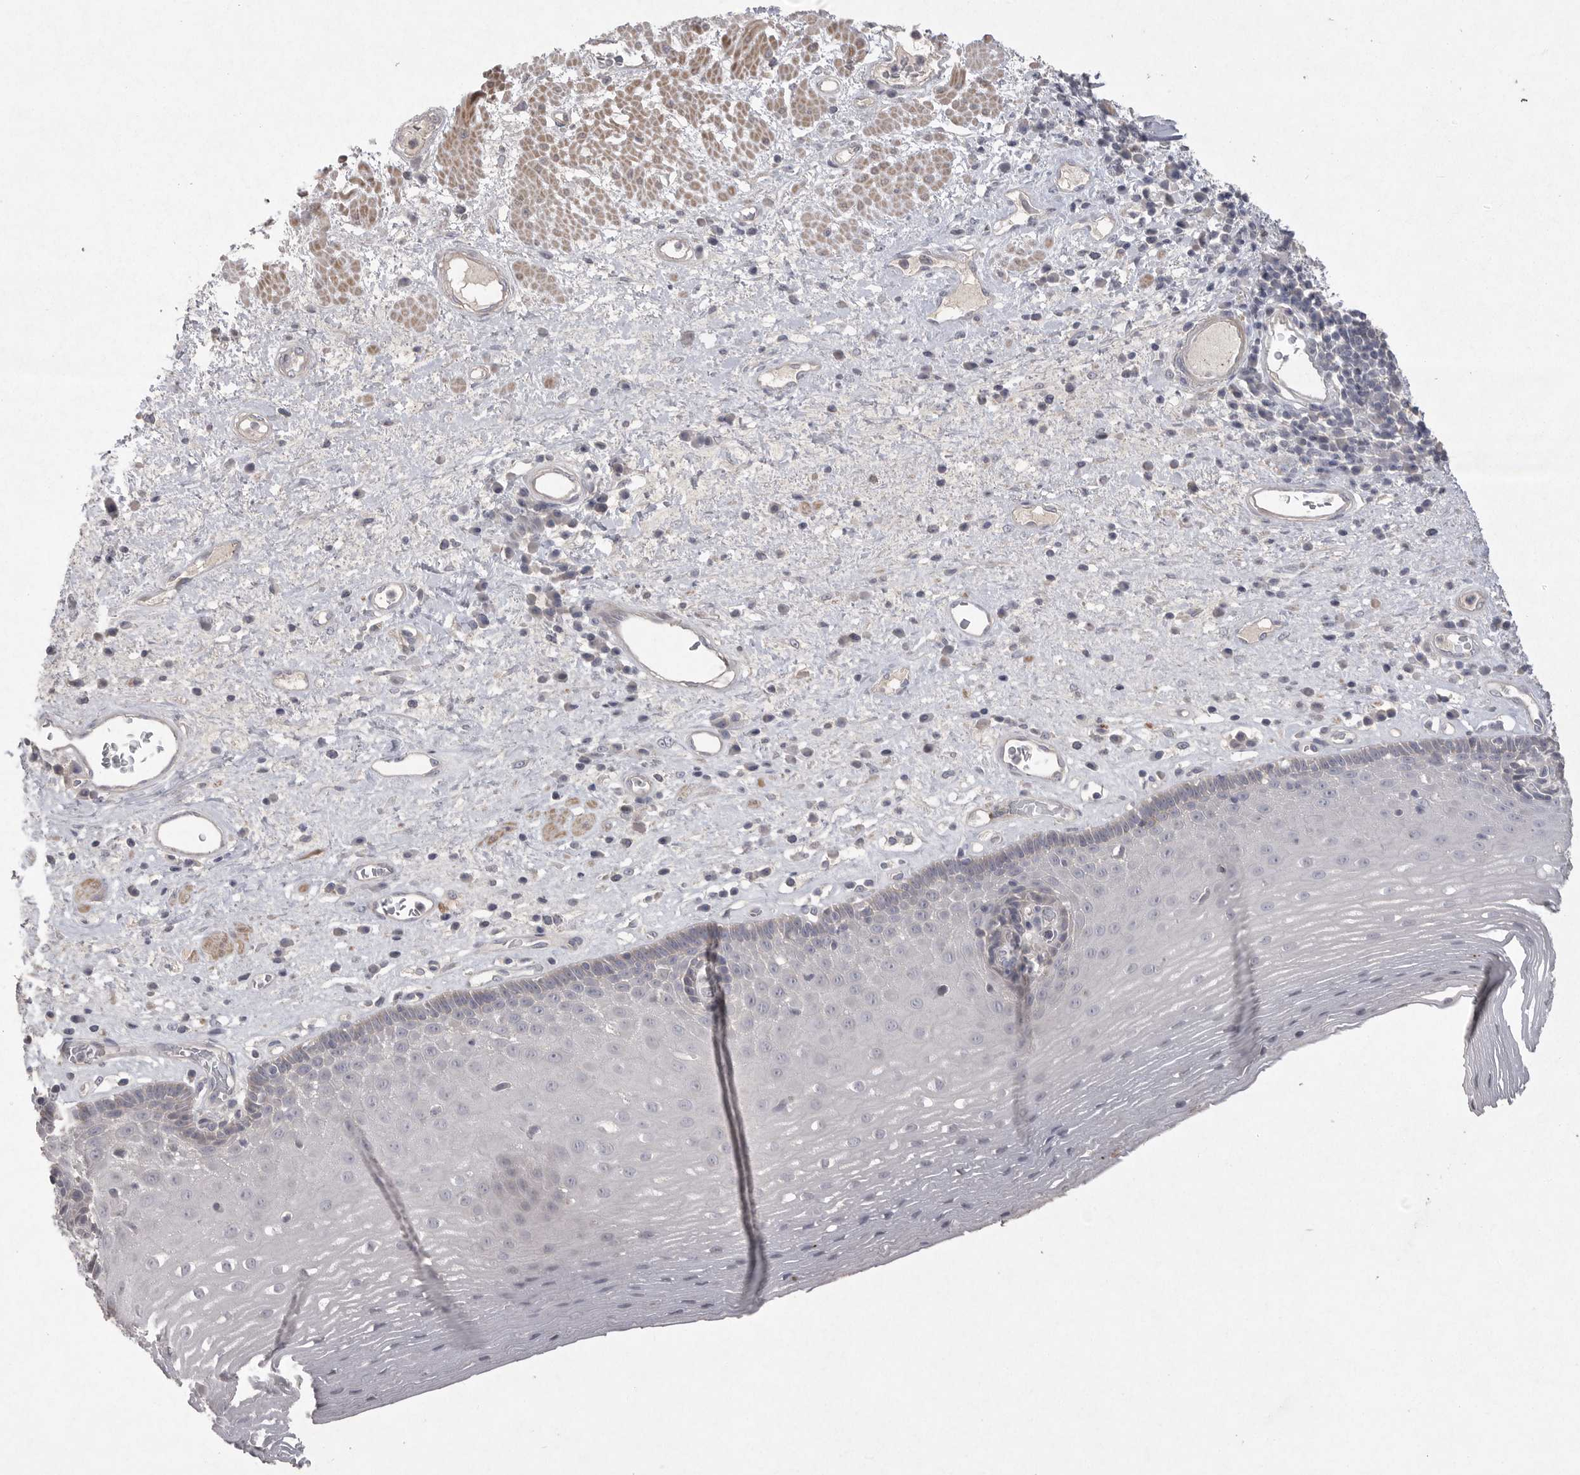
{"staining": {"intensity": "negative", "quantity": "none", "location": "none"}, "tissue": "esophagus", "cell_type": "Squamous epithelial cells", "image_type": "normal", "snomed": [{"axis": "morphology", "description": "Normal tissue, NOS"}, {"axis": "morphology", "description": "Adenocarcinoma, NOS"}, {"axis": "topography", "description": "Esophagus"}], "caption": "A photomicrograph of human esophagus is negative for staining in squamous epithelial cells. The staining was performed using DAB (3,3'-diaminobenzidine) to visualize the protein expression in brown, while the nuclei were stained in blue with hematoxylin (Magnification: 20x).", "gene": "VANGL2", "patient": {"sex": "male", "age": 62}}